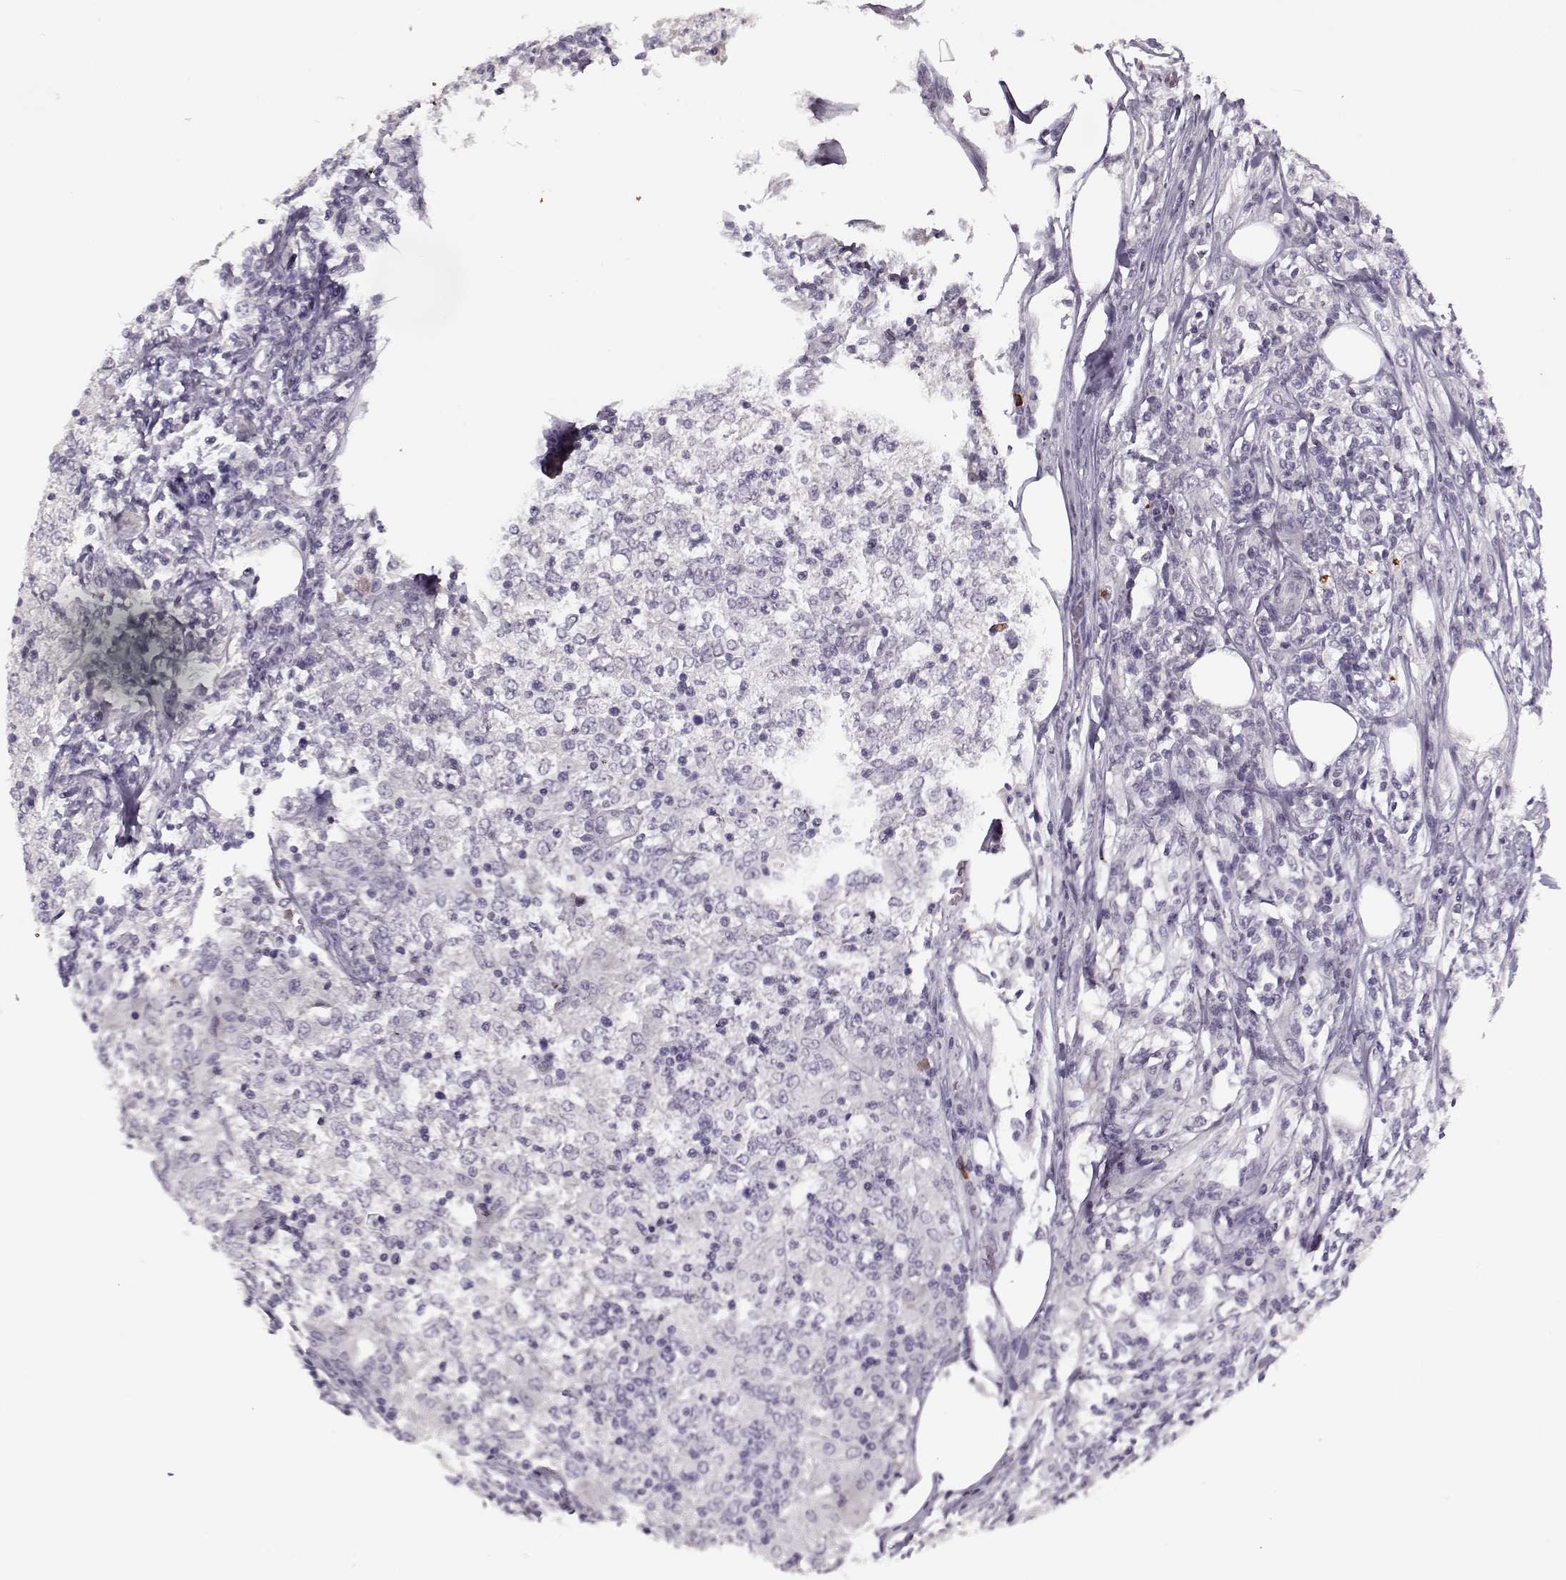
{"staining": {"intensity": "negative", "quantity": "none", "location": "none"}, "tissue": "lymphoma", "cell_type": "Tumor cells", "image_type": "cancer", "snomed": [{"axis": "morphology", "description": "Malignant lymphoma, non-Hodgkin's type, High grade"}, {"axis": "topography", "description": "Lymph node"}], "caption": "IHC of human malignant lymphoma, non-Hodgkin's type (high-grade) reveals no staining in tumor cells.", "gene": "KRT9", "patient": {"sex": "female", "age": 84}}